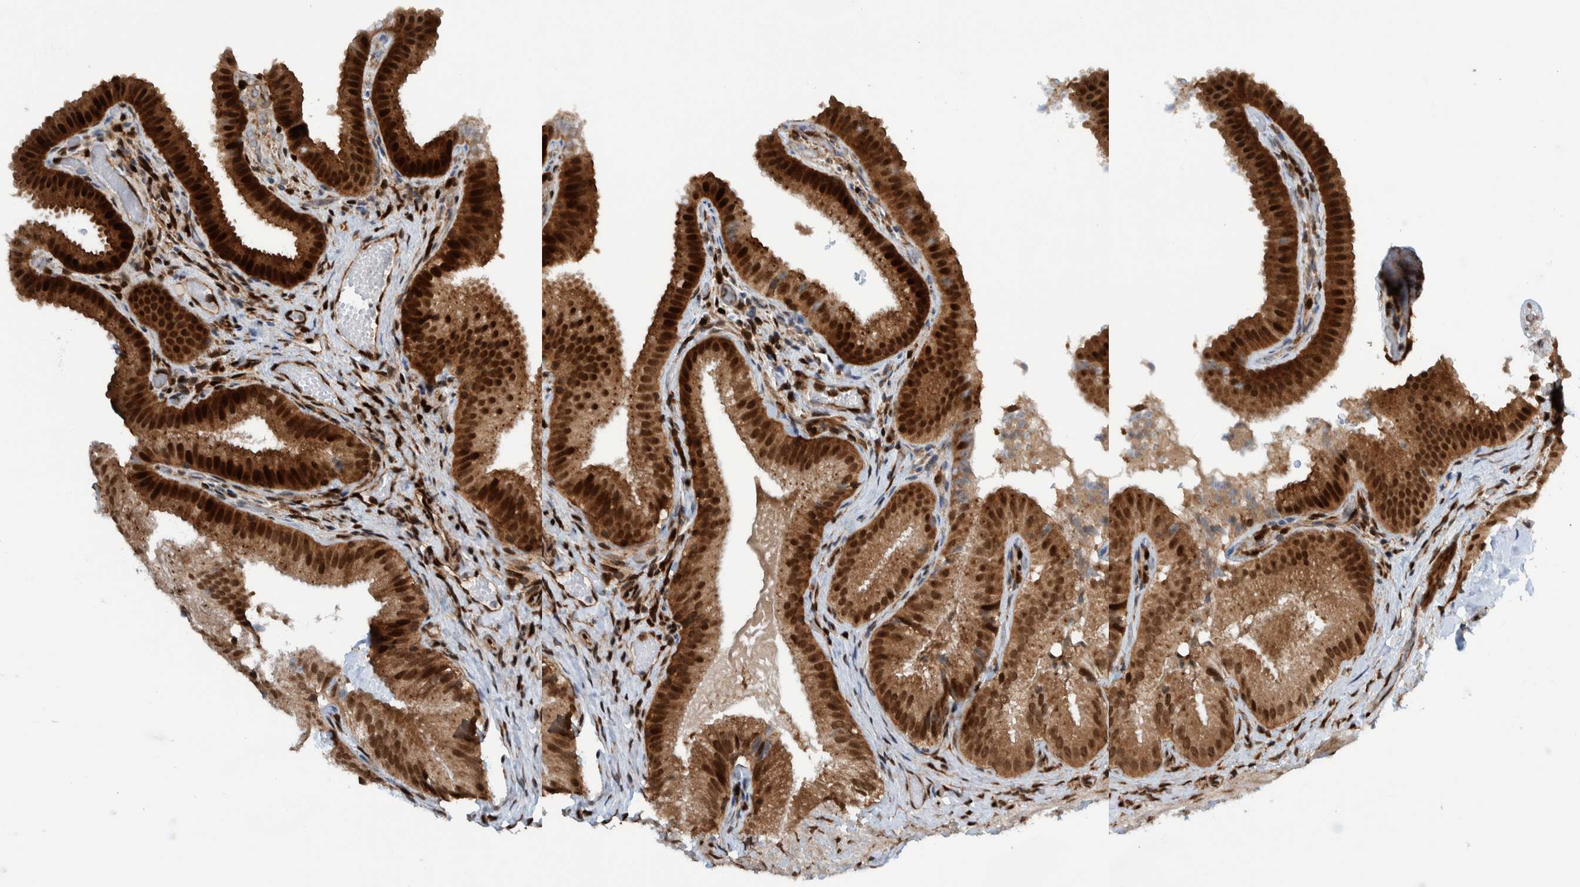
{"staining": {"intensity": "strong", "quantity": ">75%", "location": "cytoplasmic/membranous,nuclear"}, "tissue": "gallbladder", "cell_type": "Glandular cells", "image_type": "normal", "snomed": [{"axis": "morphology", "description": "Normal tissue, NOS"}, {"axis": "topography", "description": "Gallbladder"}], "caption": "Immunohistochemical staining of benign gallbladder reveals high levels of strong cytoplasmic/membranous,nuclear positivity in about >75% of glandular cells. The protein of interest is stained brown, and the nuclei are stained in blue (DAB (3,3'-diaminobenzidine) IHC with brightfield microscopy, high magnification).", "gene": "ZNF366", "patient": {"sex": "female", "age": 30}}